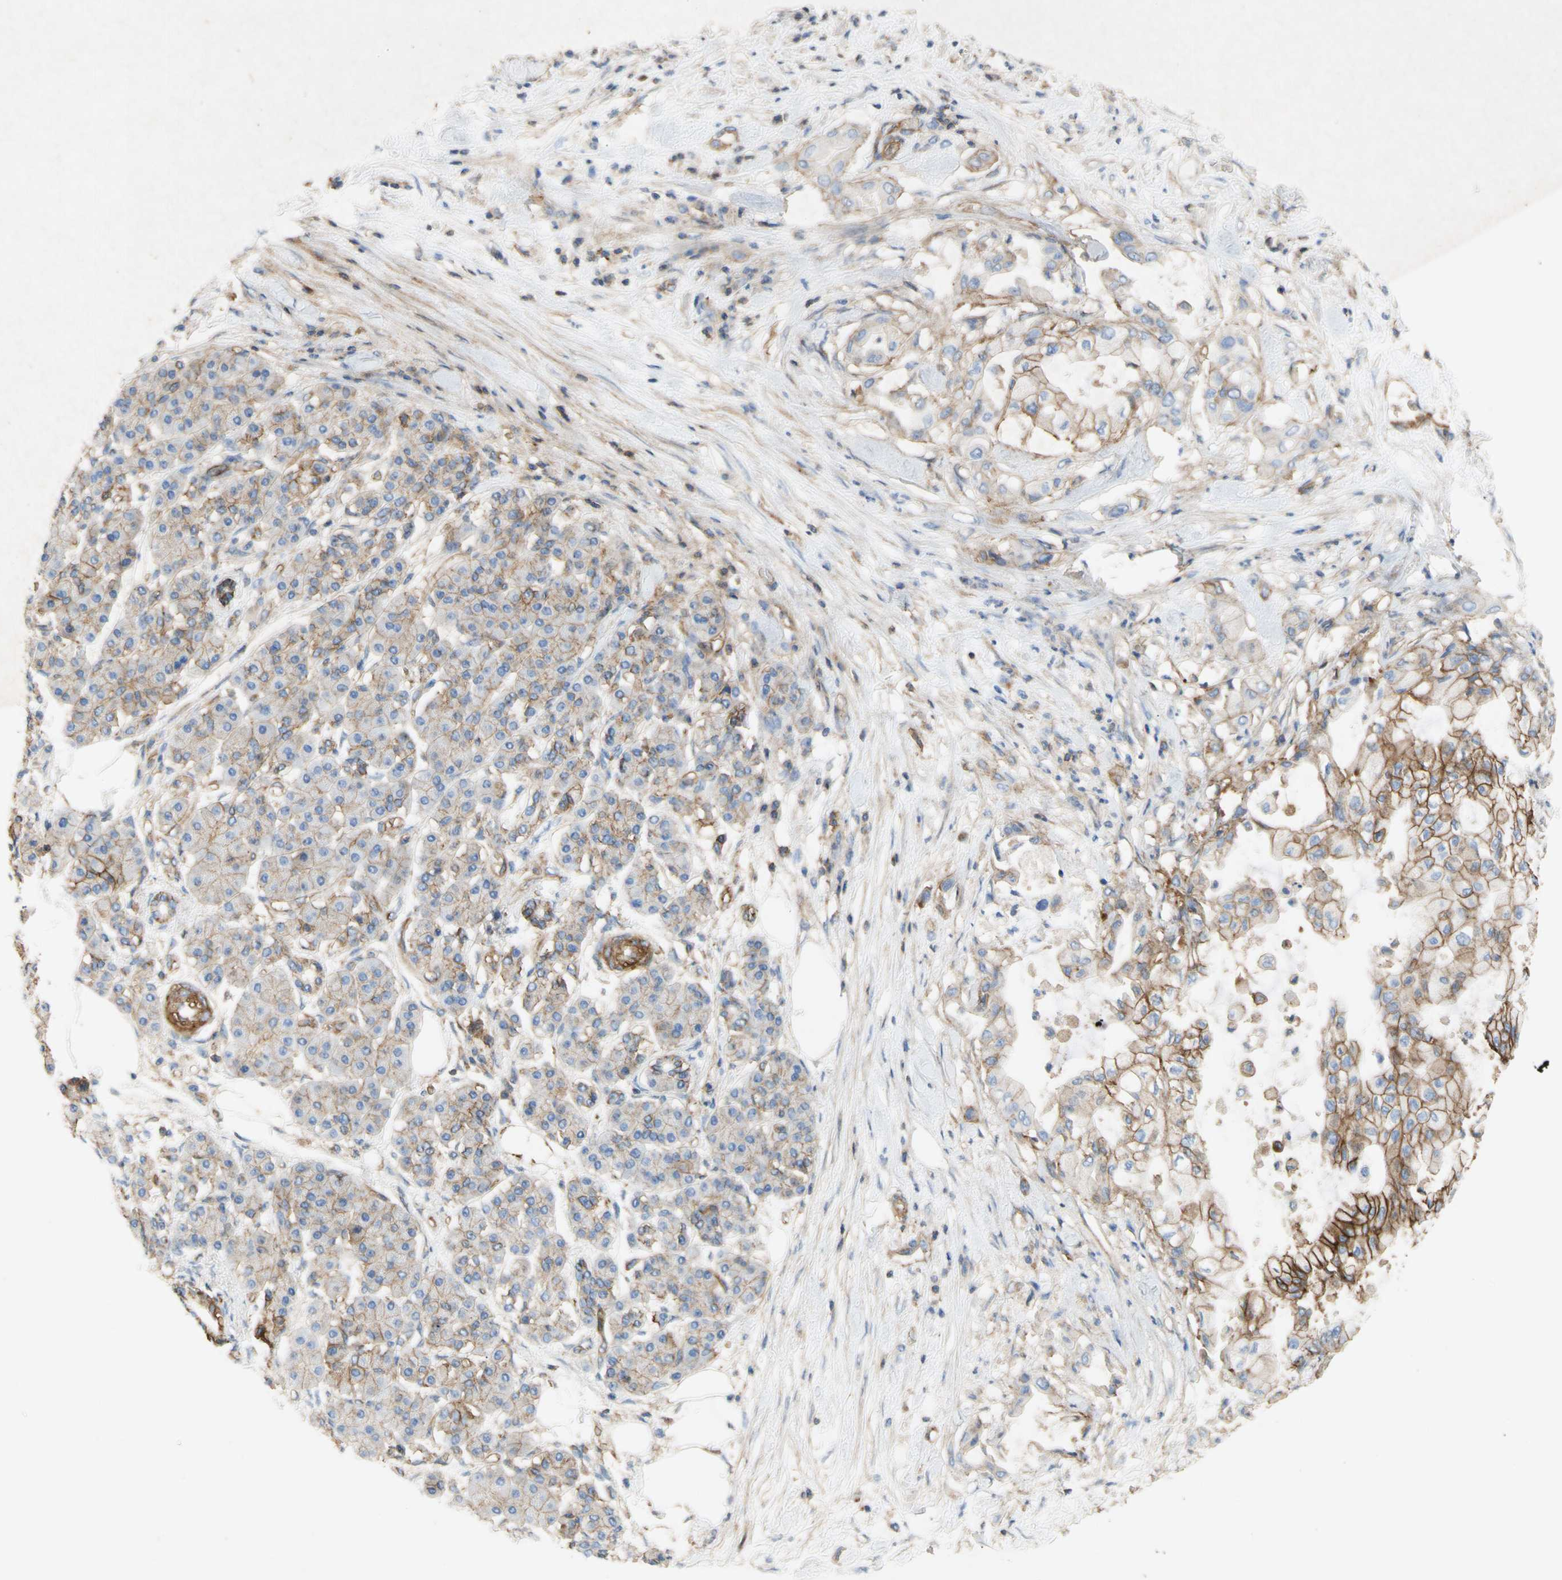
{"staining": {"intensity": "strong", "quantity": ">75%", "location": "cytoplasmic/membranous"}, "tissue": "pancreatic cancer", "cell_type": "Tumor cells", "image_type": "cancer", "snomed": [{"axis": "morphology", "description": "Adenocarcinoma, NOS"}, {"axis": "morphology", "description": "Adenocarcinoma, metastatic, NOS"}, {"axis": "topography", "description": "Lymph node"}, {"axis": "topography", "description": "Pancreas"}, {"axis": "topography", "description": "Duodenum"}], "caption": "Immunohistochemical staining of adenocarcinoma (pancreatic) demonstrates strong cytoplasmic/membranous protein staining in approximately >75% of tumor cells. The staining is performed using DAB brown chromogen to label protein expression. The nuclei are counter-stained blue using hematoxylin.", "gene": "ATP2A3", "patient": {"sex": "female", "age": 64}}